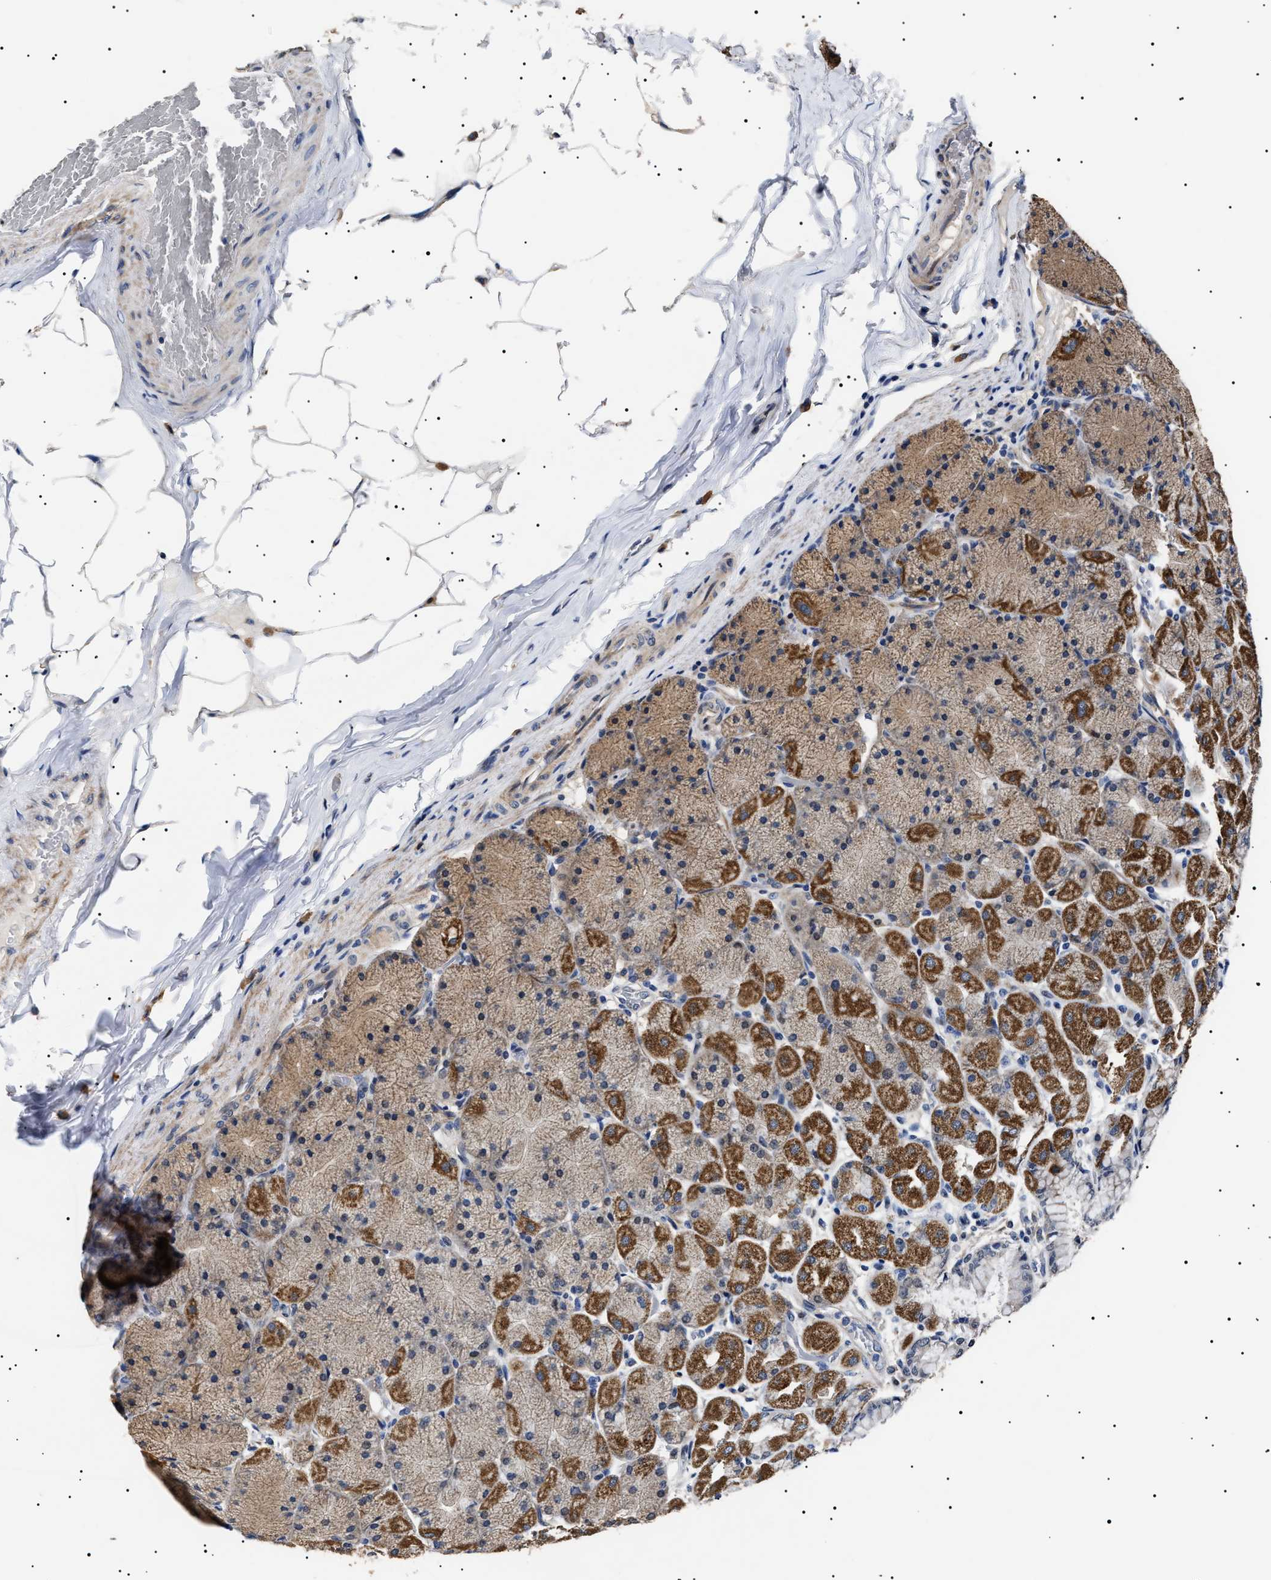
{"staining": {"intensity": "strong", "quantity": ">75%", "location": "cytoplasmic/membranous"}, "tissue": "stomach", "cell_type": "Glandular cells", "image_type": "normal", "snomed": [{"axis": "morphology", "description": "Normal tissue, NOS"}, {"axis": "topography", "description": "Stomach, upper"}], "caption": "The photomicrograph exhibits staining of unremarkable stomach, revealing strong cytoplasmic/membranous protein staining (brown color) within glandular cells.", "gene": "RAB34", "patient": {"sex": "female", "age": 56}}